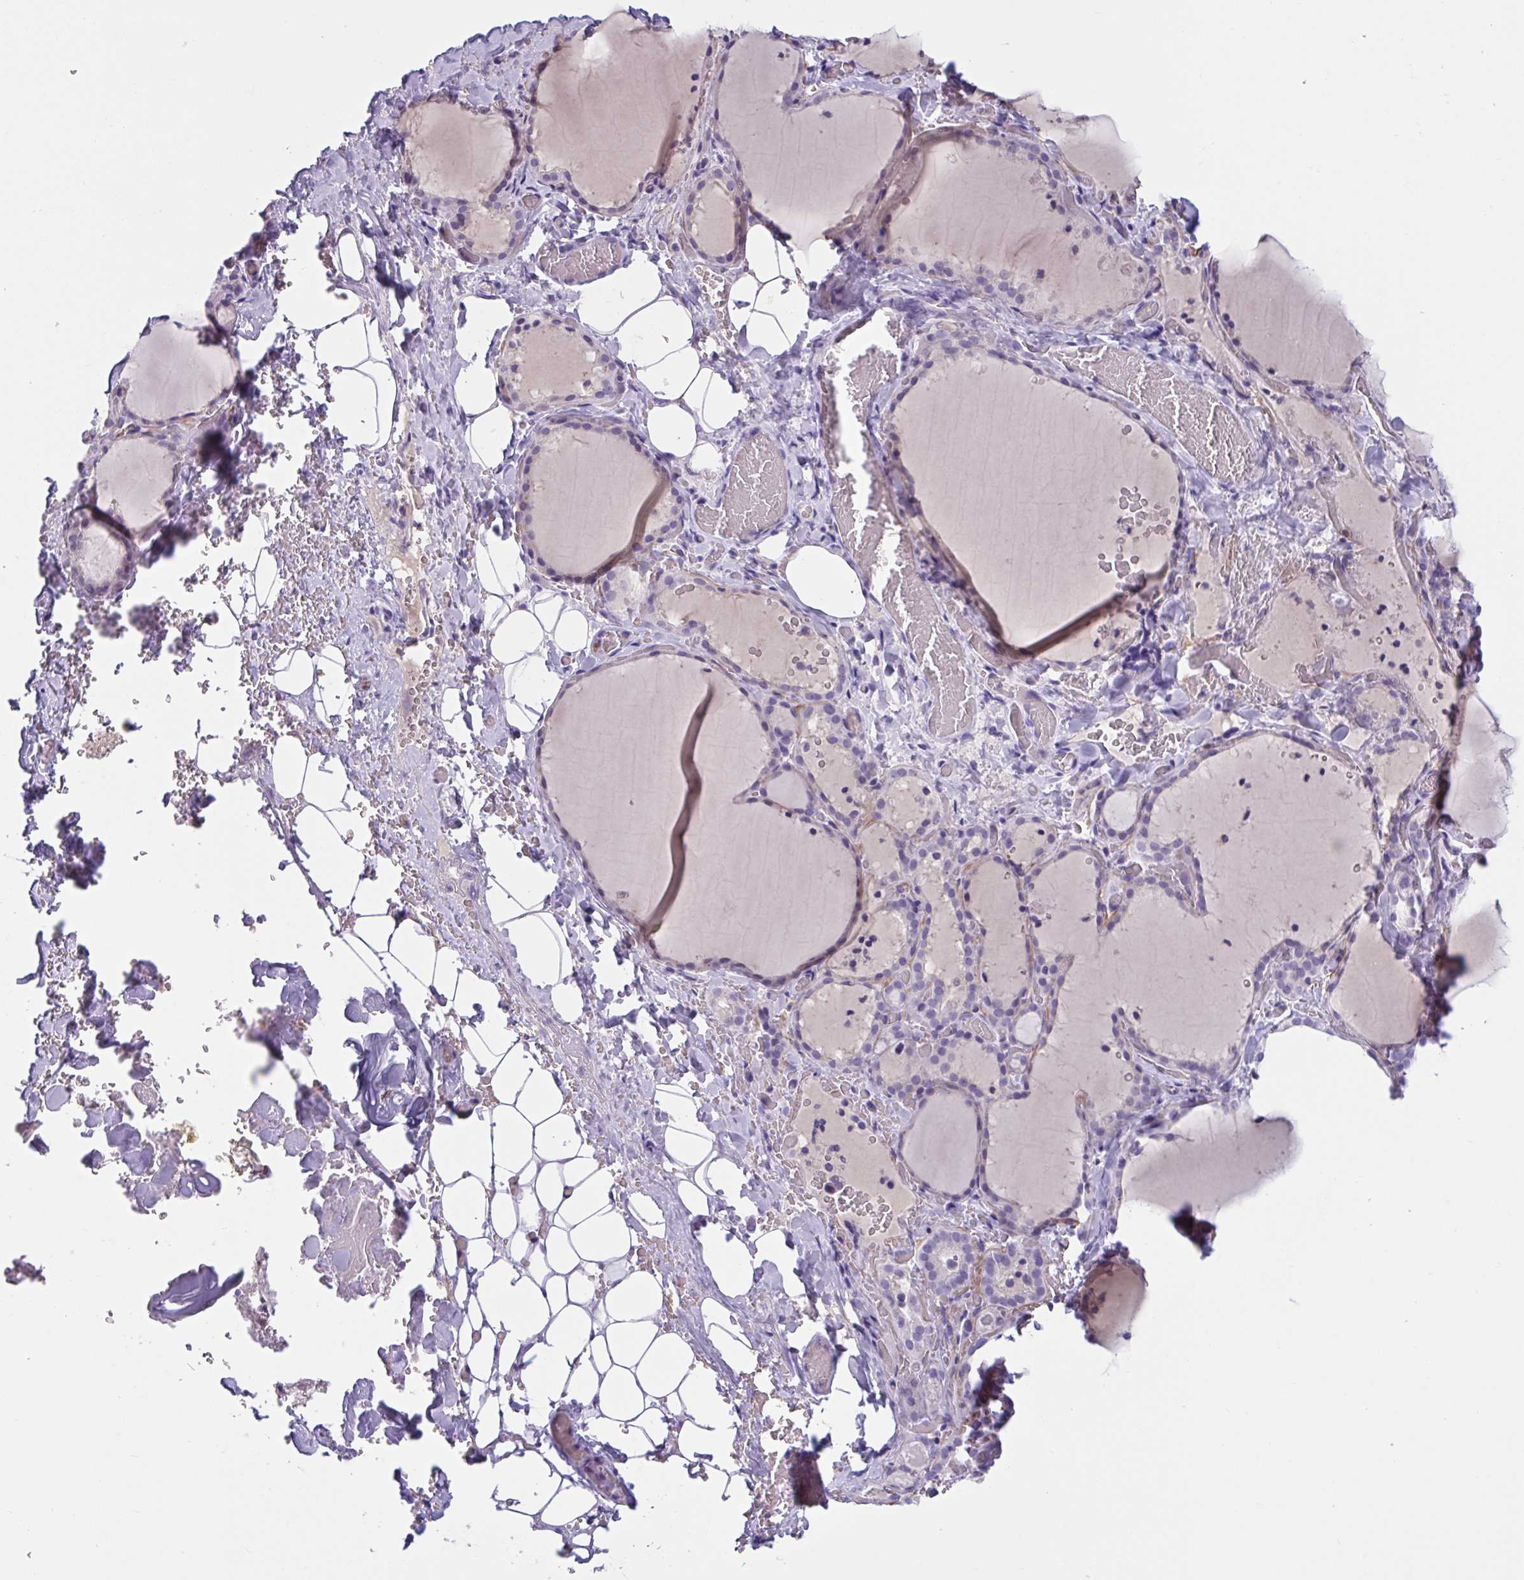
{"staining": {"intensity": "negative", "quantity": "none", "location": "none"}, "tissue": "thyroid gland", "cell_type": "Glandular cells", "image_type": "normal", "snomed": [{"axis": "morphology", "description": "Normal tissue, NOS"}, {"axis": "topography", "description": "Thyroid gland"}], "caption": "This photomicrograph is of normal thyroid gland stained with IHC to label a protein in brown with the nuclei are counter-stained blue. There is no positivity in glandular cells.", "gene": "WNT9B", "patient": {"sex": "female", "age": 22}}